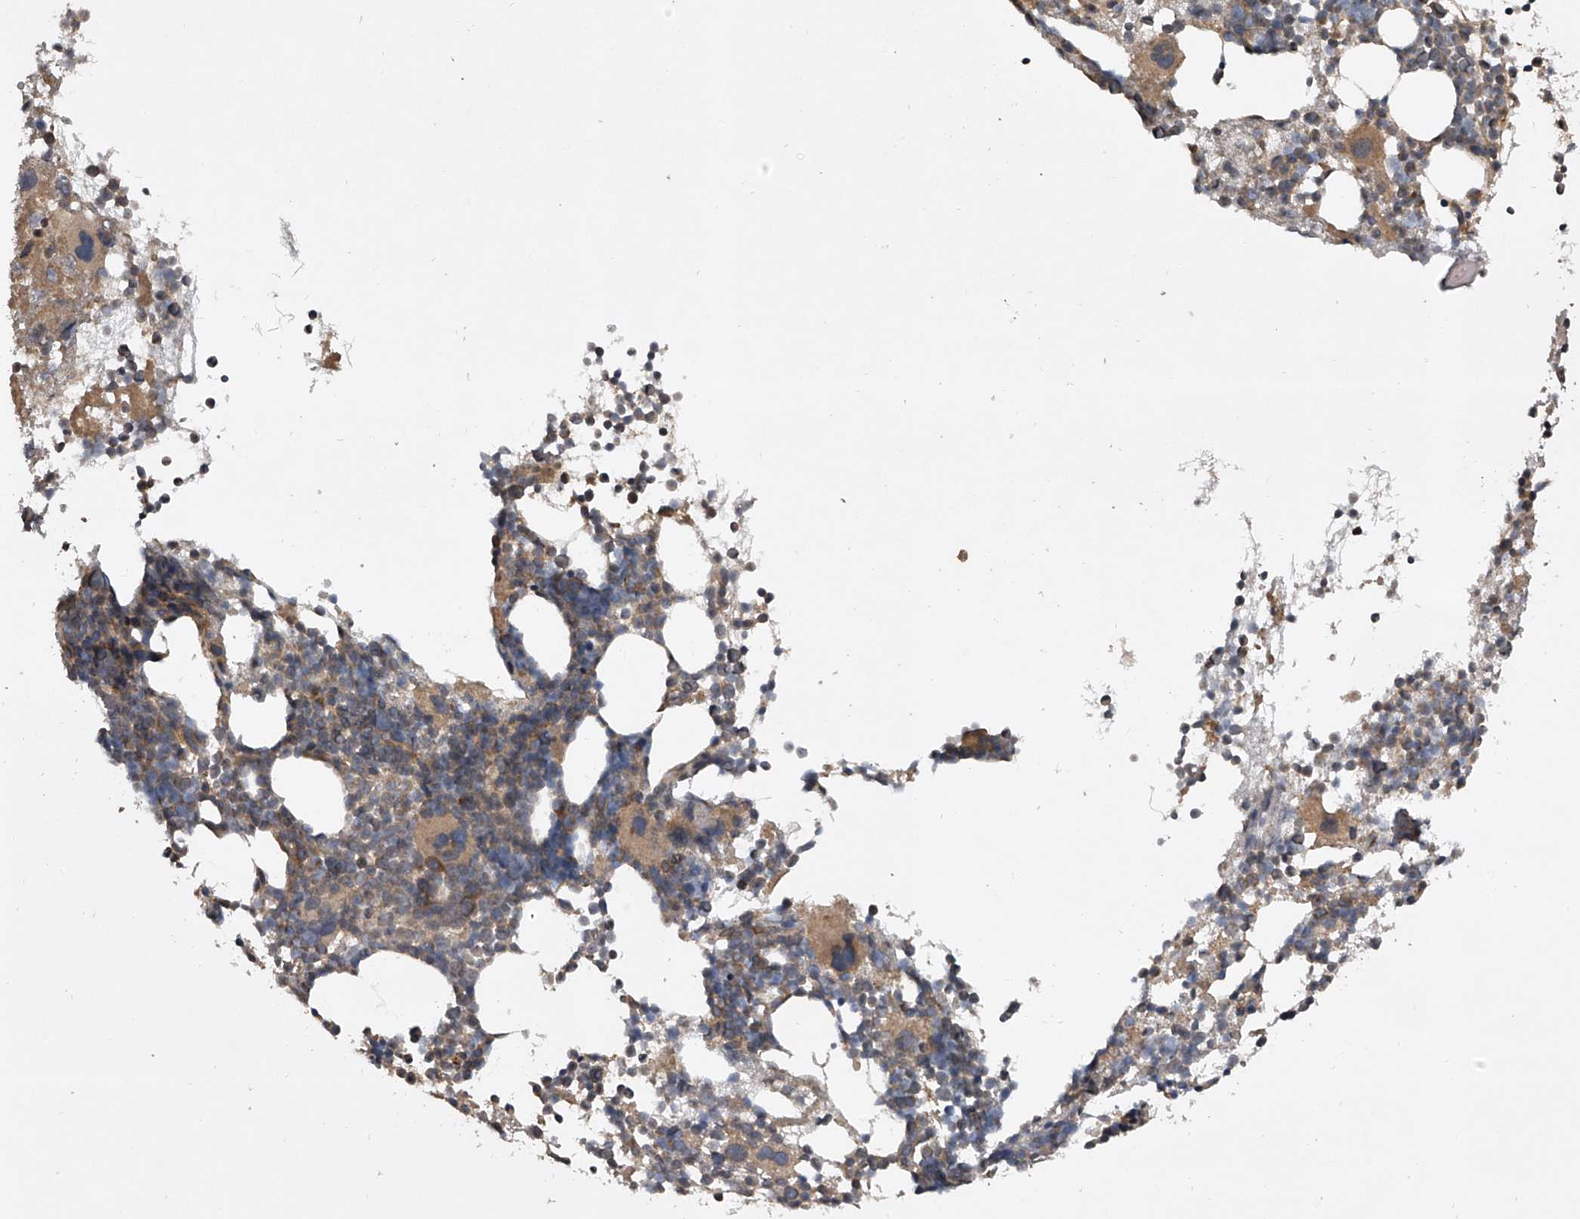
{"staining": {"intensity": "moderate", "quantity": "25%-75%", "location": "cytoplasmic/membranous"}, "tissue": "bone marrow", "cell_type": "Hematopoietic cells", "image_type": "normal", "snomed": [{"axis": "morphology", "description": "Normal tissue, NOS"}, {"axis": "topography", "description": "Bone marrow"}], "caption": "A micrograph of human bone marrow stained for a protein exhibits moderate cytoplasmic/membranous brown staining in hematopoietic cells. Immunohistochemistry (ihc) stains the protein of interest in brown and the nuclei are stained blue.", "gene": "NFS1", "patient": {"sex": "female", "age": 57}}